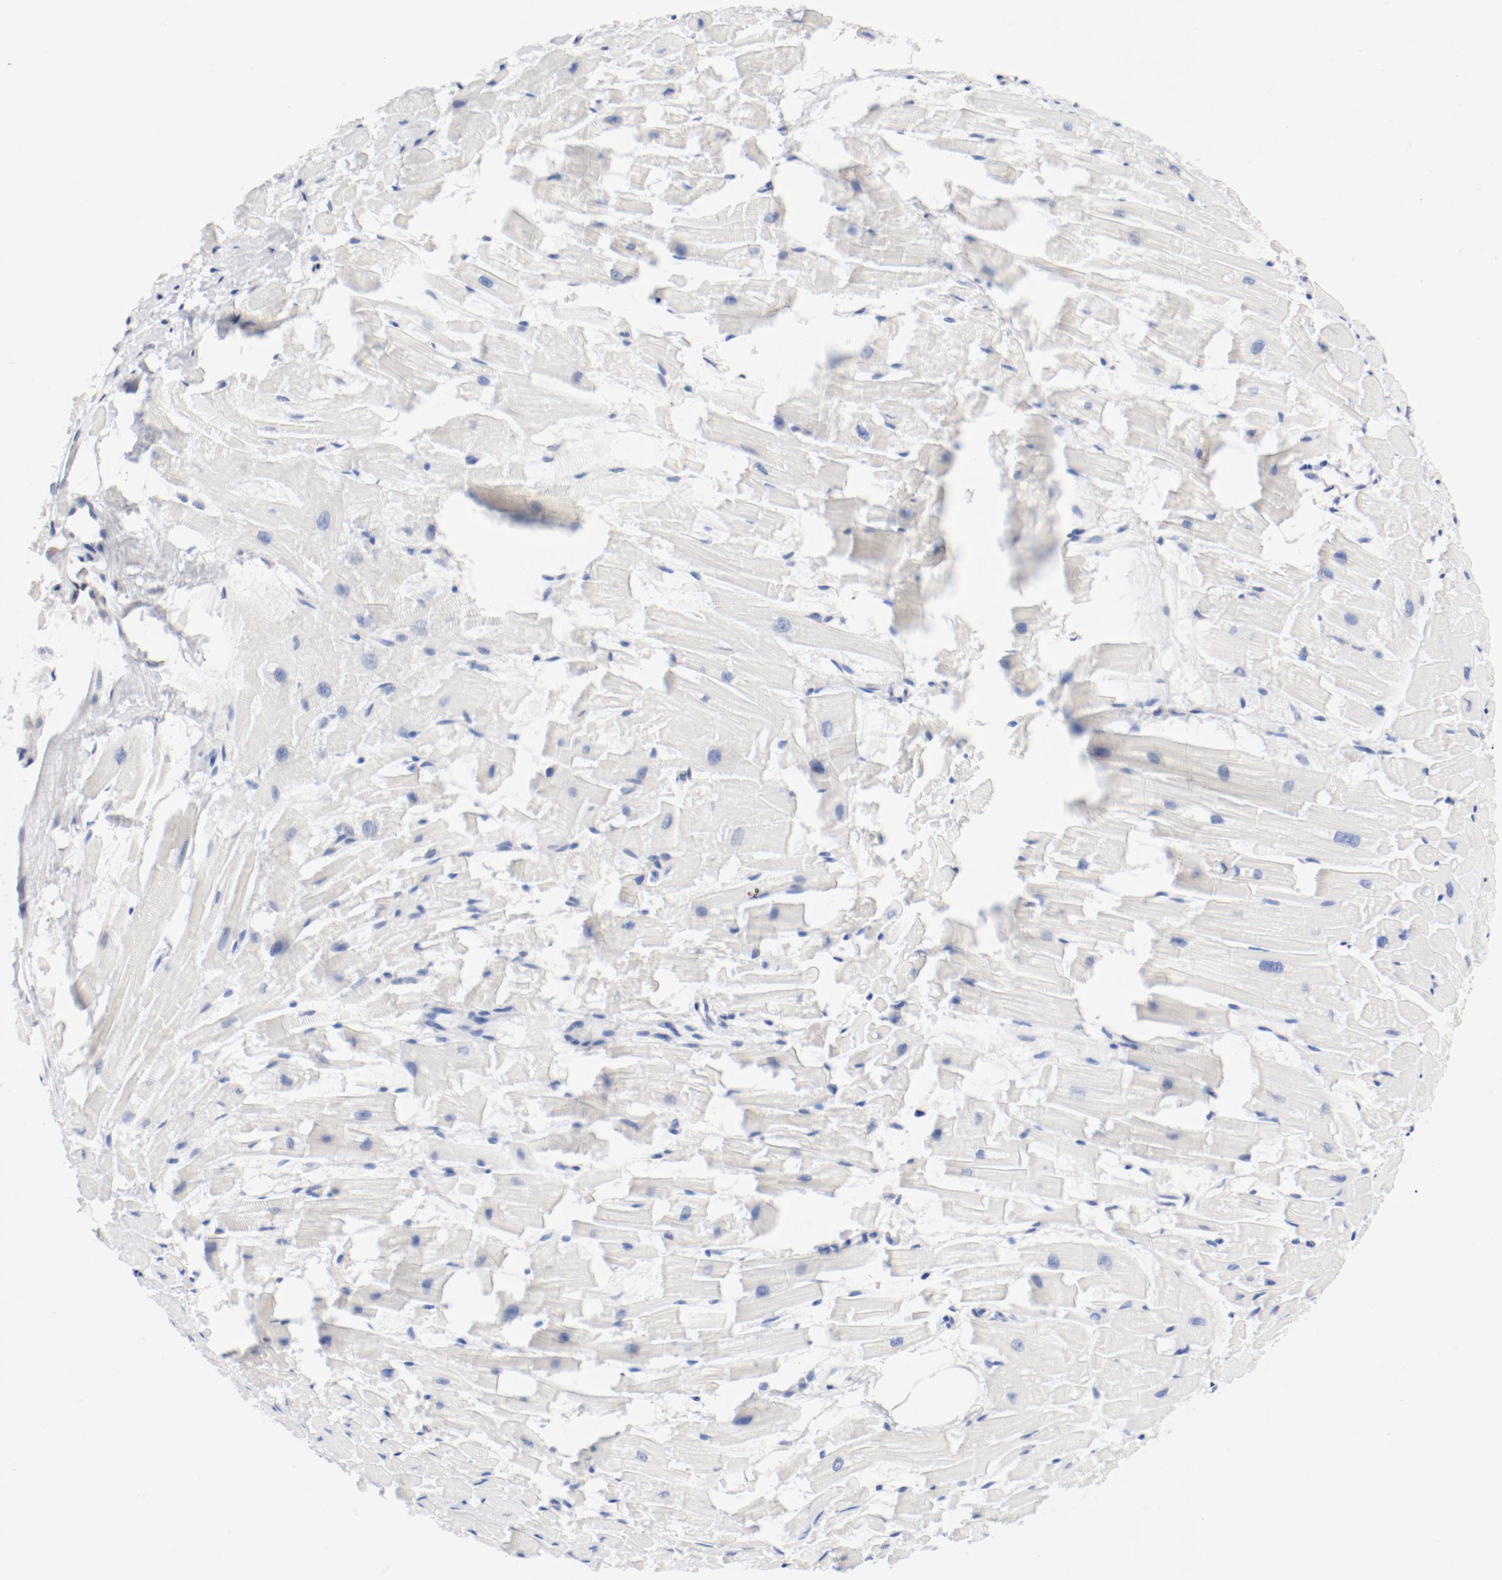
{"staining": {"intensity": "negative", "quantity": "none", "location": "none"}, "tissue": "heart muscle", "cell_type": "Cardiomyocytes", "image_type": "normal", "snomed": [{"axis": "morphology", "description": "Normal tissue, NOS"}, {"axis": "topography", "description": "Heart"}], "caption": "A high-resolution micrograph shows IHC staining of benign heart muscle, which shows no significant positivity in cardiomyocytes.", "gene": "PDPK1", "patient": {"sex": "female", "age": 19}}